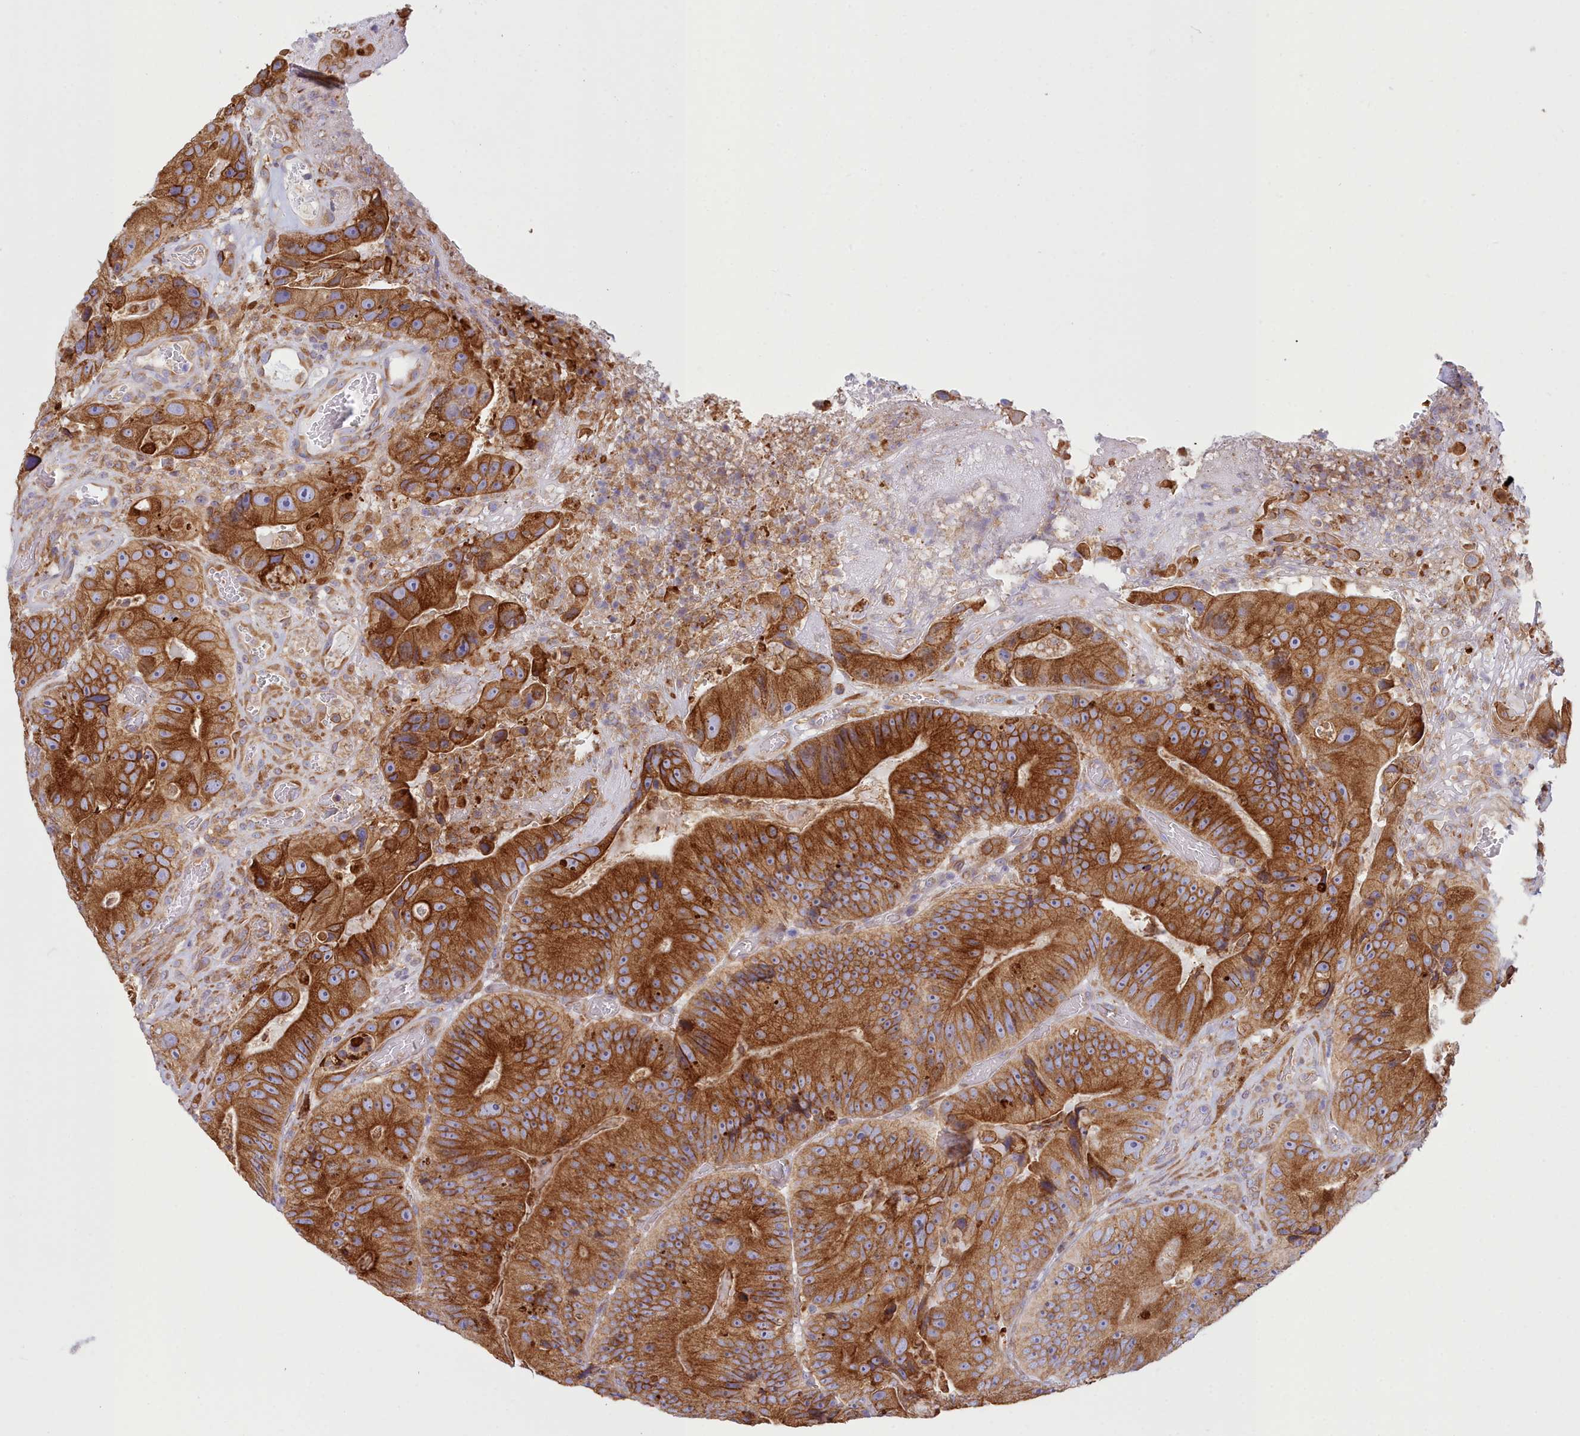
{"staining": {"intensity": "strong", "quantity": ">75%", "location": "cytoplasmic/membranous"}, "tissue": "colorectal cancer", "cell_type": "Tumor cells", "image_type": "cancer", "snomed": [{"axis": "morphology", "description": "Adenocarcinoma, NOS"}, {"axis": "topography", "description": "Colon"}], "caption": "Colorectal cancer stained for a protein displays strong cytoplasmic/membranous positivity in tumor cells.", "gene": "HM13", "patient": {"sex": "female", "age": 86}}